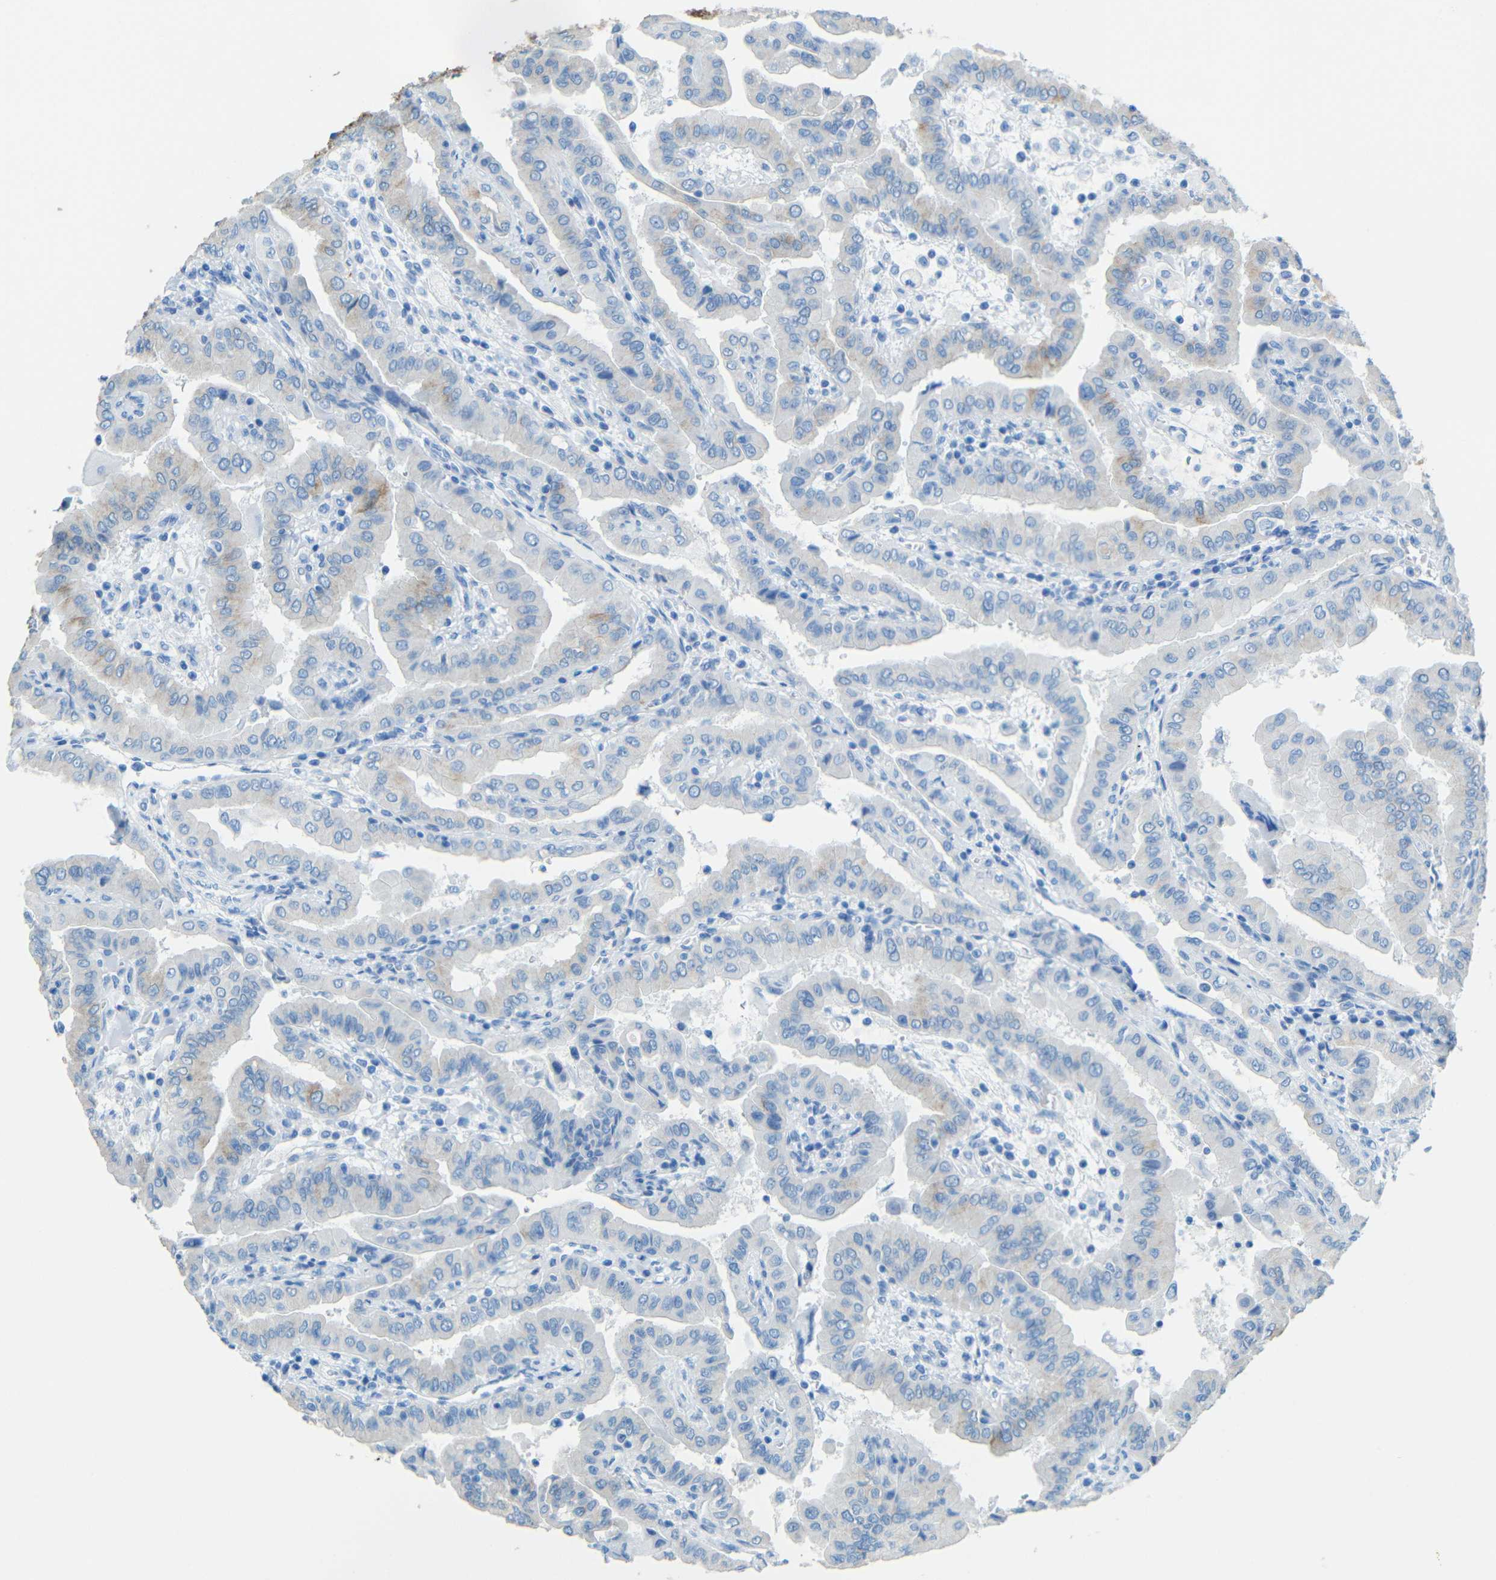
{"staining": {"intensity": "weak", "quantity": "<25%", "location": "cytoplasmic/membranous"}, "tissue": "thyroid cancer", "cell_type": "Tumor cells", "image_type": "cancer", "snomed": [{"axis": "morphology", "description": "Papillary adenocarcinoma, NOS"}, {"axis": "topography", "description": "Thyroid gland"}], "caption": "Thyroid cancer was stained to show a protein in brown. There is no significant staining in tumor cells. (Stains: DAB immunohistochemistry with hematoxylin counter stain, Microscopy: brightfield microscopy at high magnification).", "gene": "TUBB4B", "patient": {"sex": "male", "age": 33}}